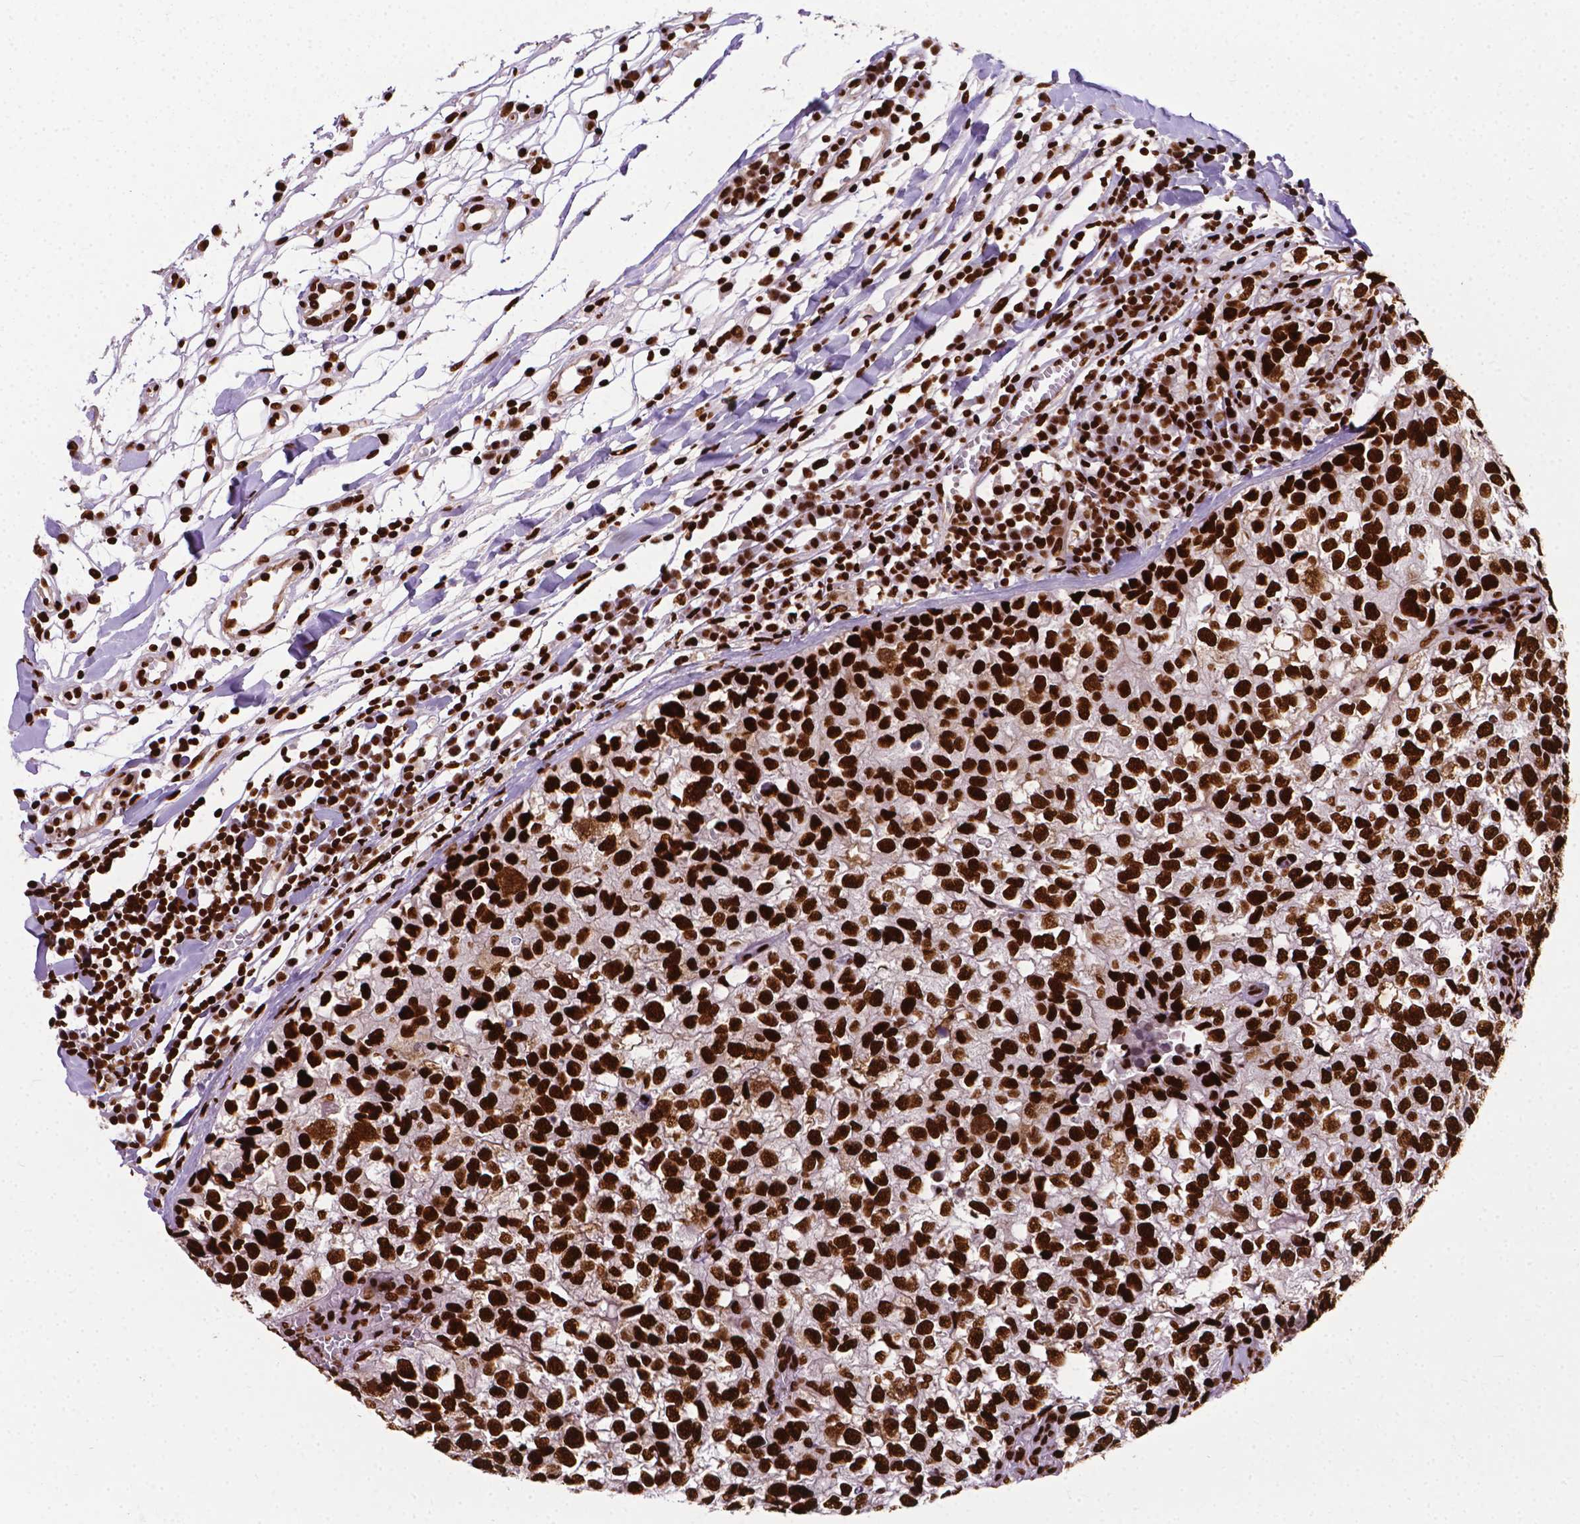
{"staining": {"intensity": "strong", "quantity": ">75%", "location": "nuclear"}, "tissue": "breast cancer", "cell_type": "Tumor cells", "image_type": "cancer", "snomed": [{"axis": "morphology", "description": "Duct carcinoma"}, {"axis": "topography", "description": "Breast"}], "caption": "This image displays immunohistochemistry (IHC) staining of human breast infiltrating ductal carcinoma, with high strong nuclear expression in about >75% of tumor cells.", "gene": "SMIM5", "patient": {"sex": "female", "age": 30}}